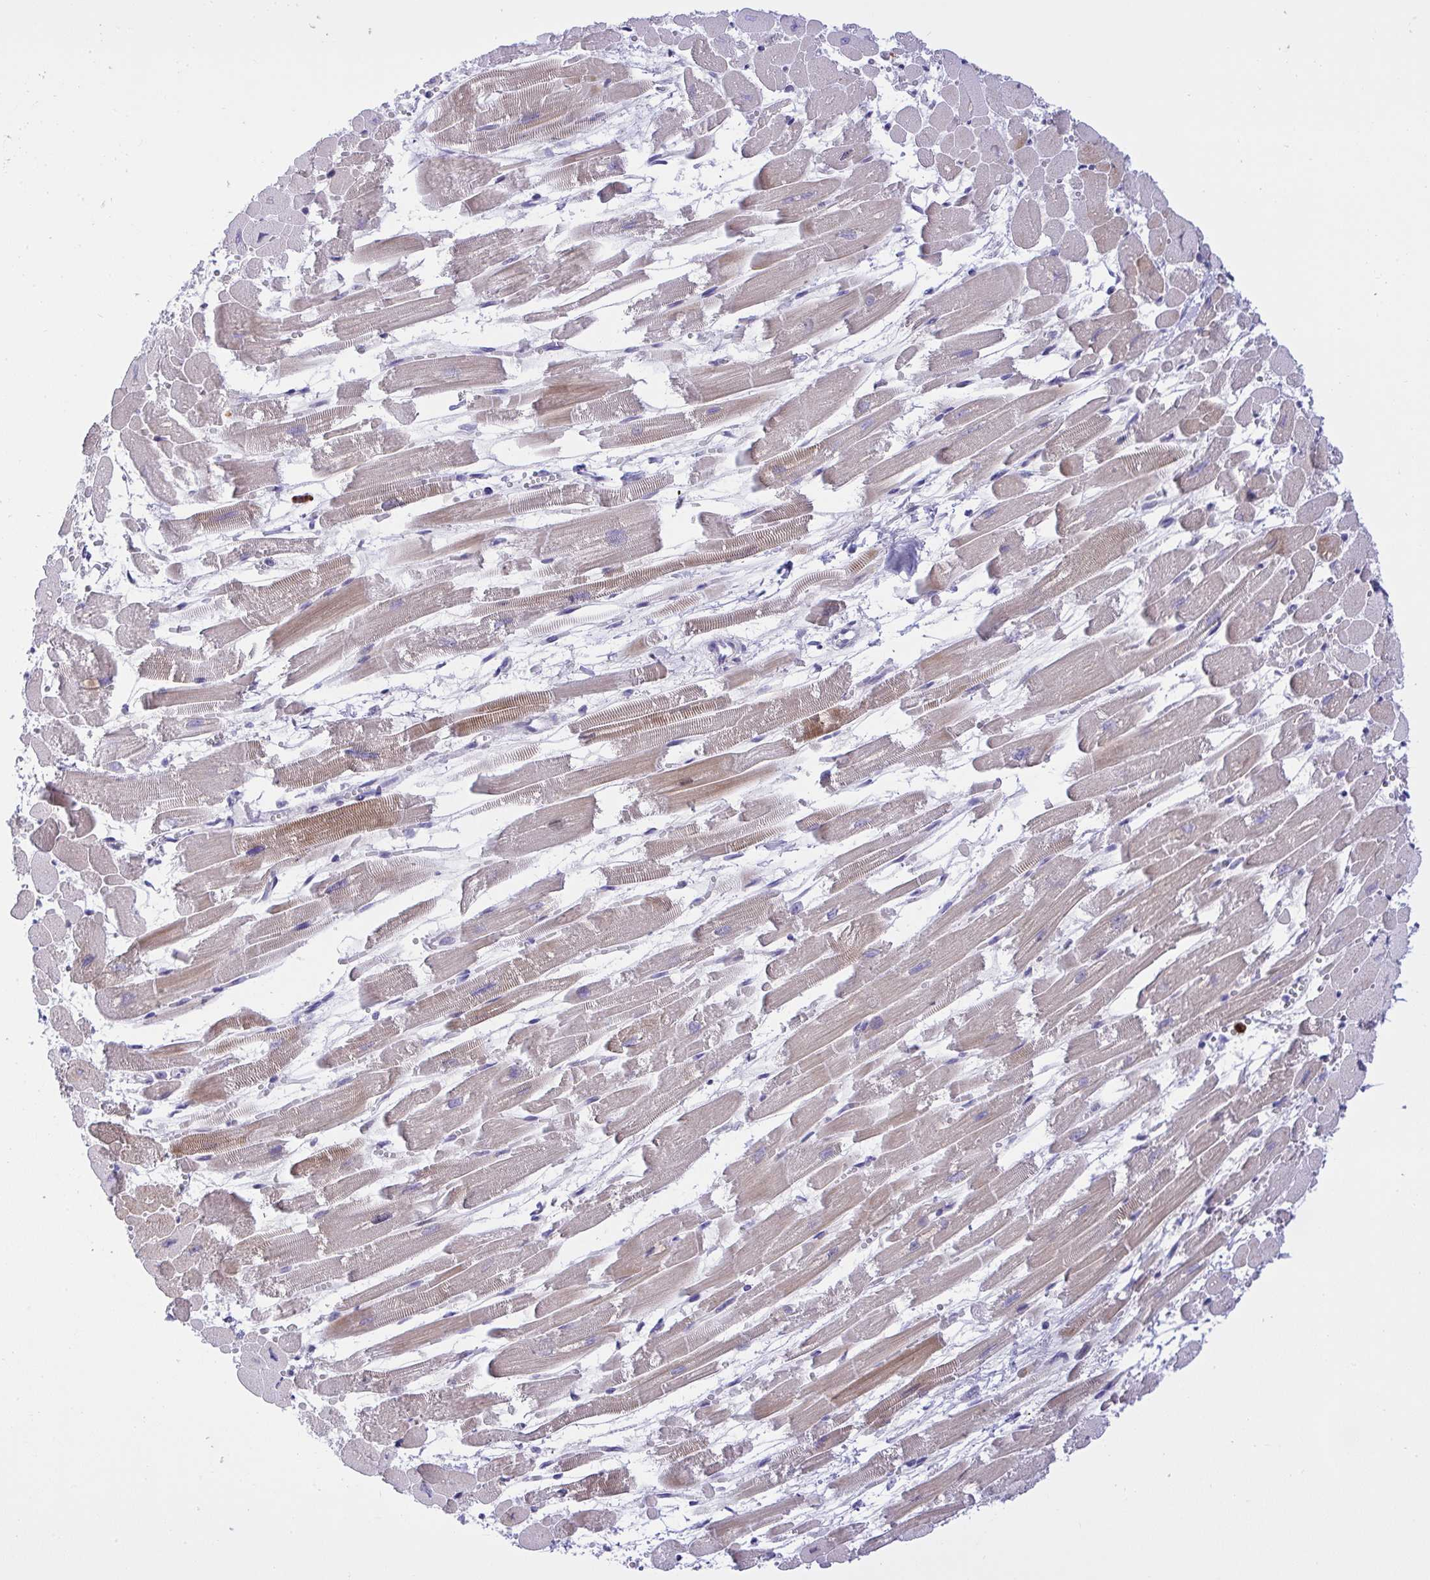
{"staining": {"intensity": "strong", "quantity": "25%-75%", "location": "cytoplasmic/membranous"}, "tissue": "heart muscle", "cell_type": "Cardiomyocytes", "image_type": "normal", "snomed": [{"axis": "morphology", "description": "Normal tissue, NOS"}, {"axis": "topography", "description": "Heart"}], "caption": "Immunohistochemistry (IHC) histopathology image of benign heart muscle: human heart muscle stained using immunohistochemistry demonstrates high levels of strong protein expression localized specifically in the cytoplasmic/membranous of cardiomyocytes, appearing as a cytoplasmic/membranous brown color.", "gene": "ZNF554", "patient": {"sex": "female", "age": 52}}